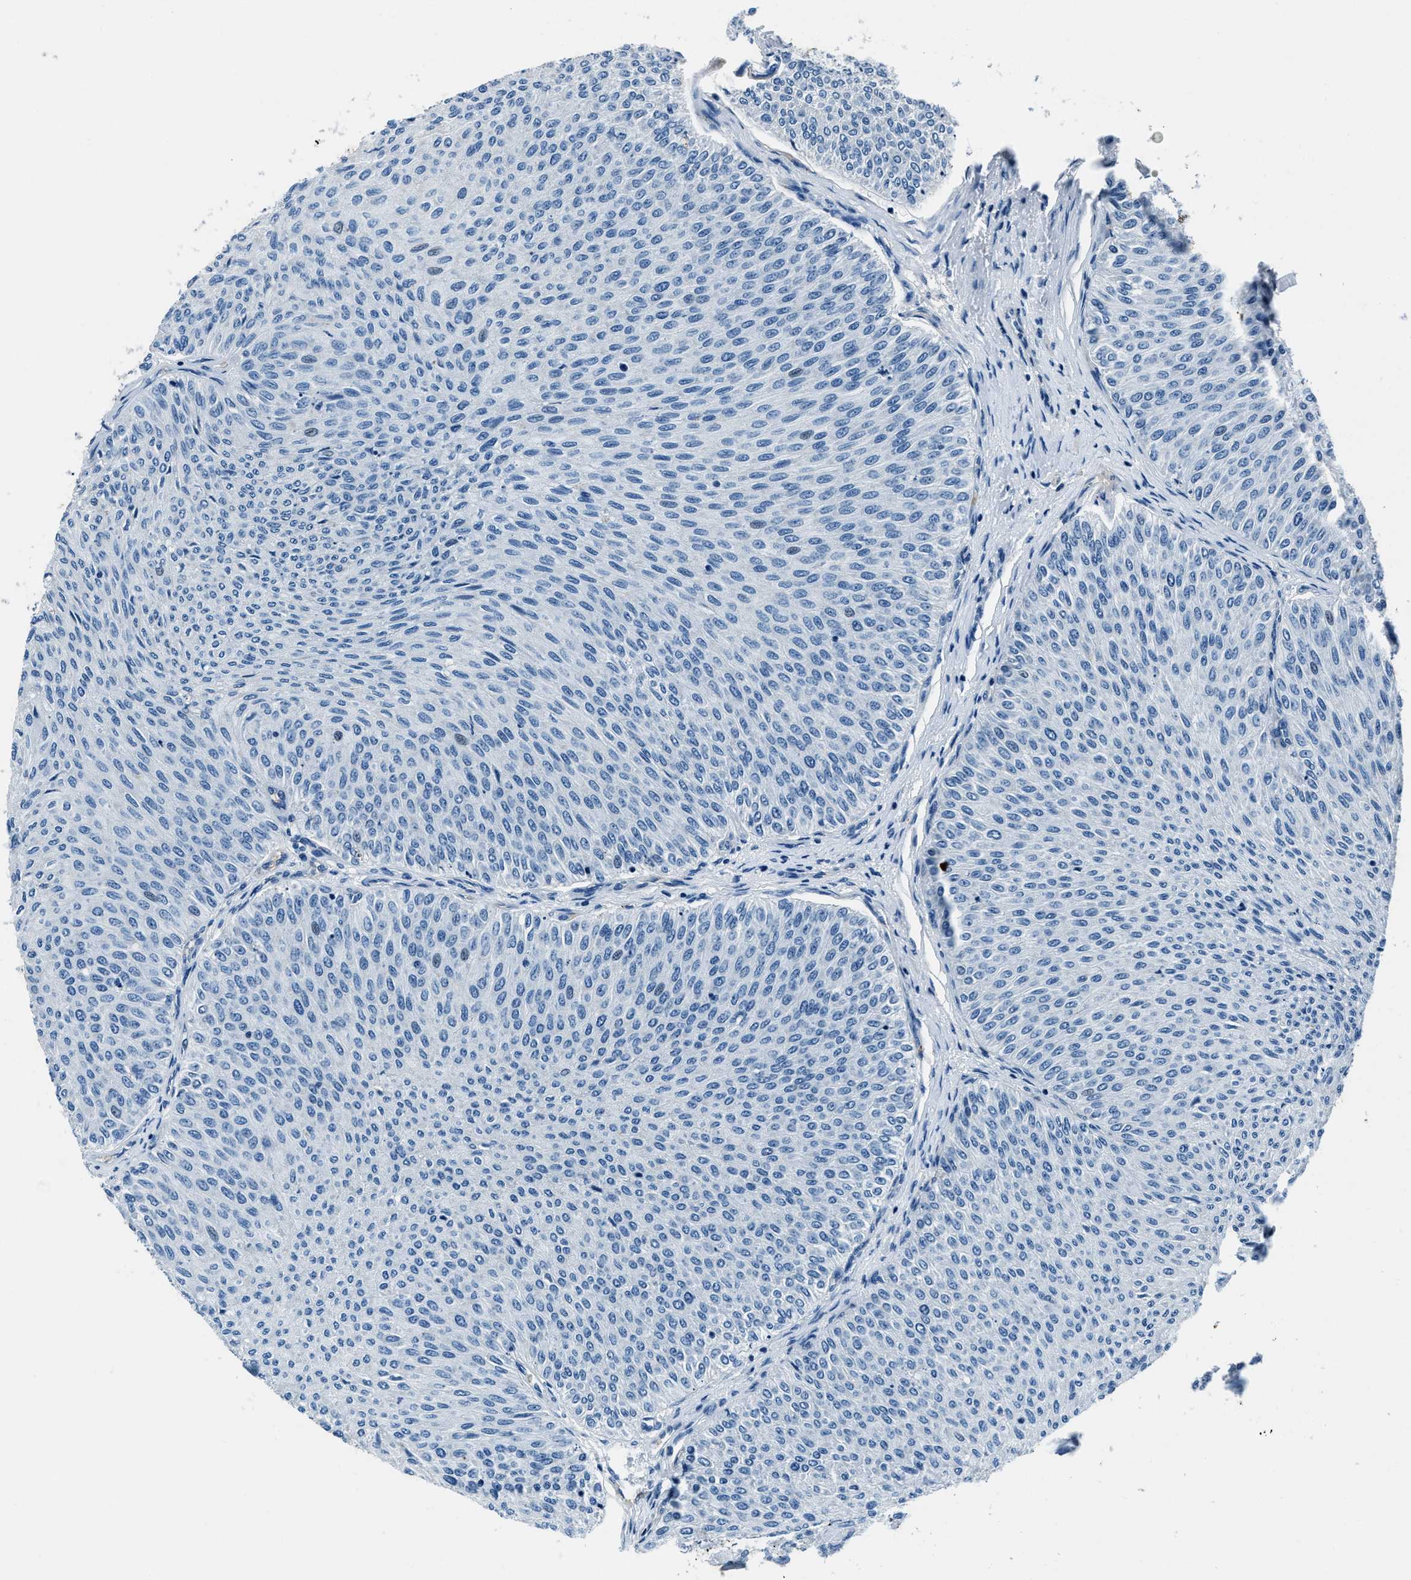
{"staining": {"intensity": "negative", "quantity": "none", "location": "none"}, "tissue": "urothelial cancer", "cell_type": "Tumor cells", "image_type": "cancer", "snomed": [{"axis": "morphology", "description": "Urothelial carcinoma, Low grade"}, {"axis": "topography", "description": "Urinary bladder"}], "caption": "Tumor cells show no significant staining in urothelial carcinoma (low-grade).", "gene": "PTPDC1", "patient": {"sex": "male", "age": 78}}